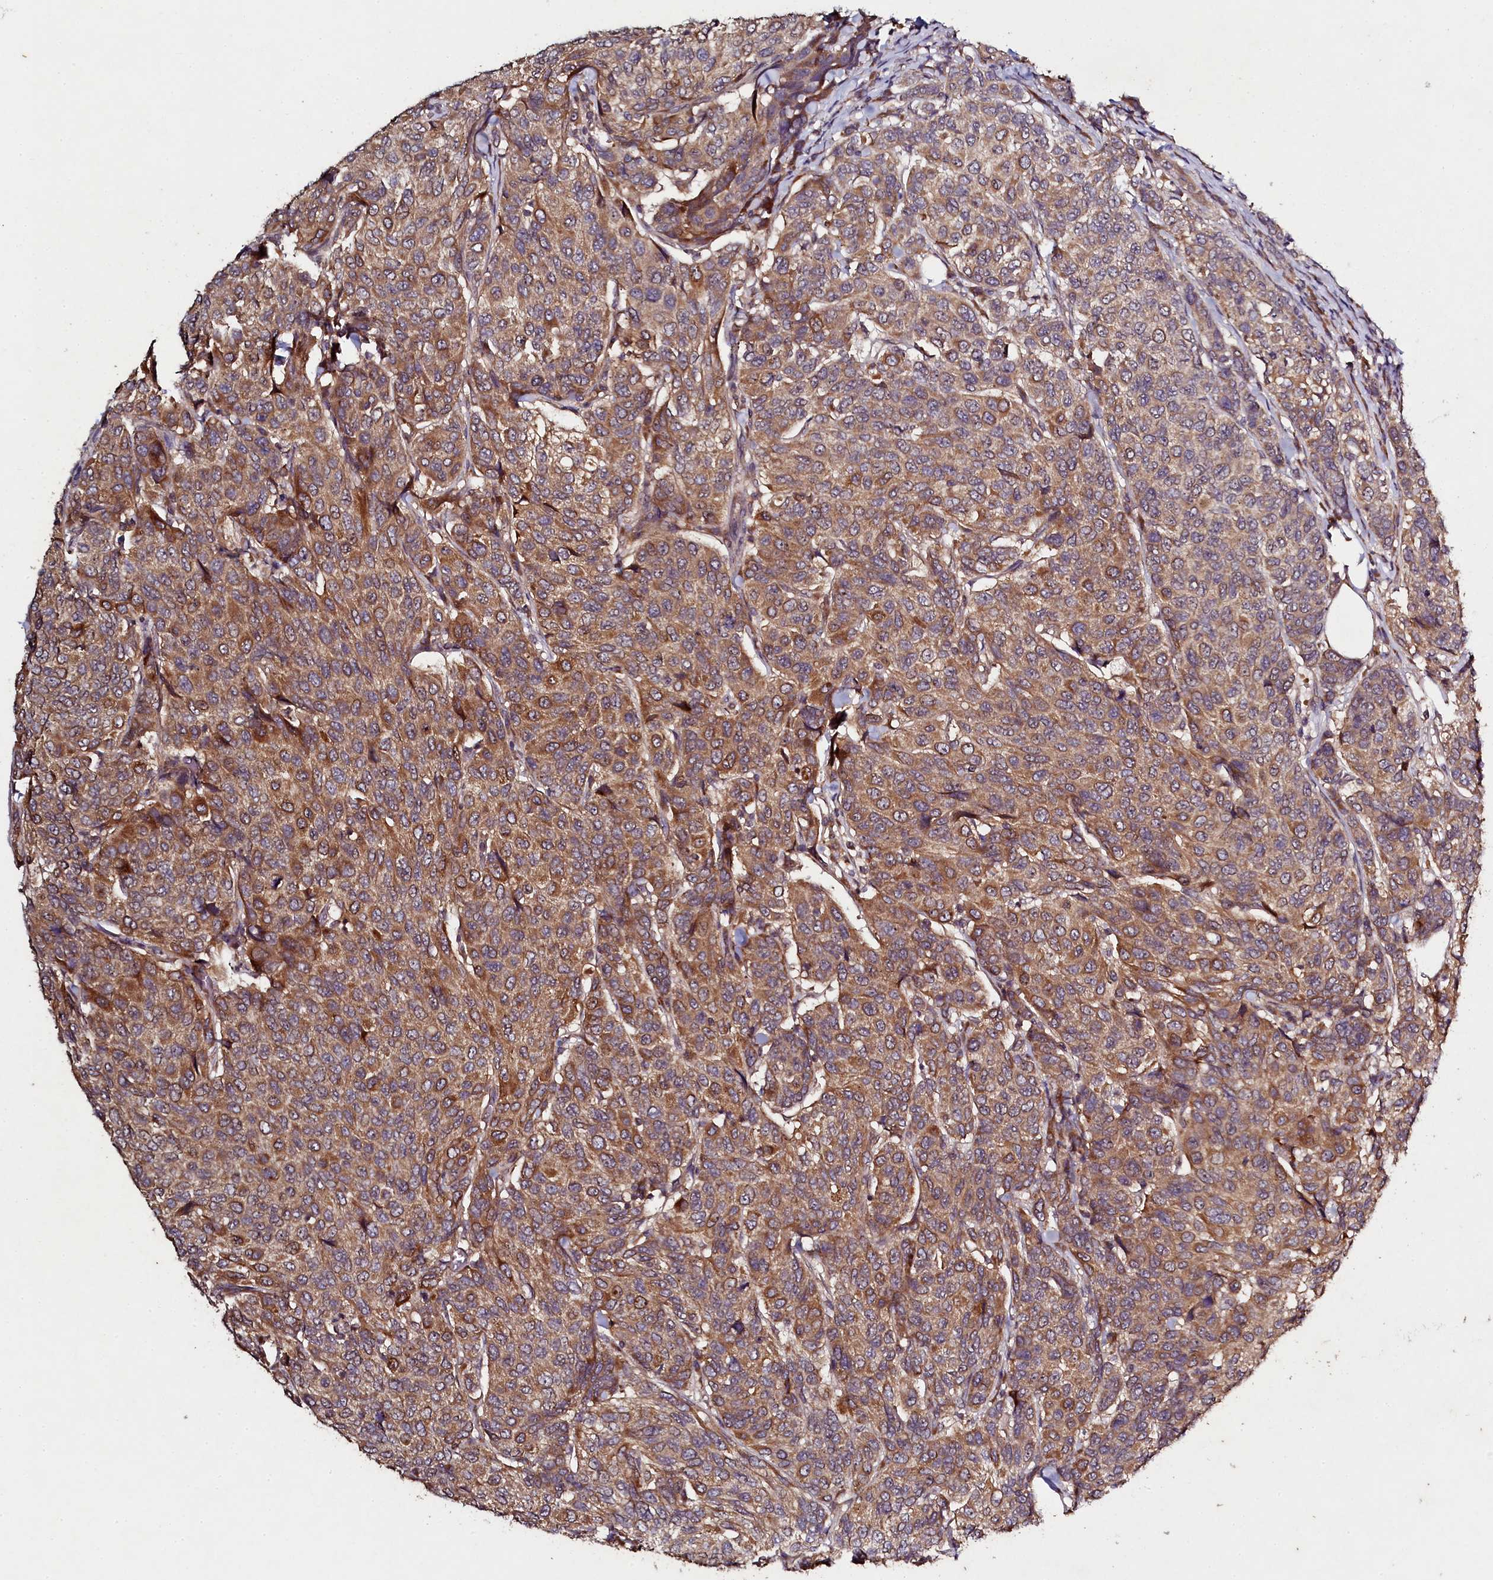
{"staining": {"intensity": "moderate", "quantity": ">75%", "location": "cytoplasmic/membranous"}, "tissue": "breast cancer", "cell_type": "Tumor cells", "image_type": "cancer", "snomed": [{"axis": "morphology", "description": "Duct carcinoma"}, {"axis": "topography", "description": "Breast"}], "caption": "Protein expression analysis of human breast intraductal carcinoma reveals moderate cytoplasmic/membranous staining in approximately >75% of tumor cells. The staining is performed using DAB (3,3'-diaminobenzidine) brown chromogen to label protein expression. The nuclei are counter-stained blue using hematoxylin.", "gene": "SEC24C", "patient": {"sex": "female", "age": 55}}